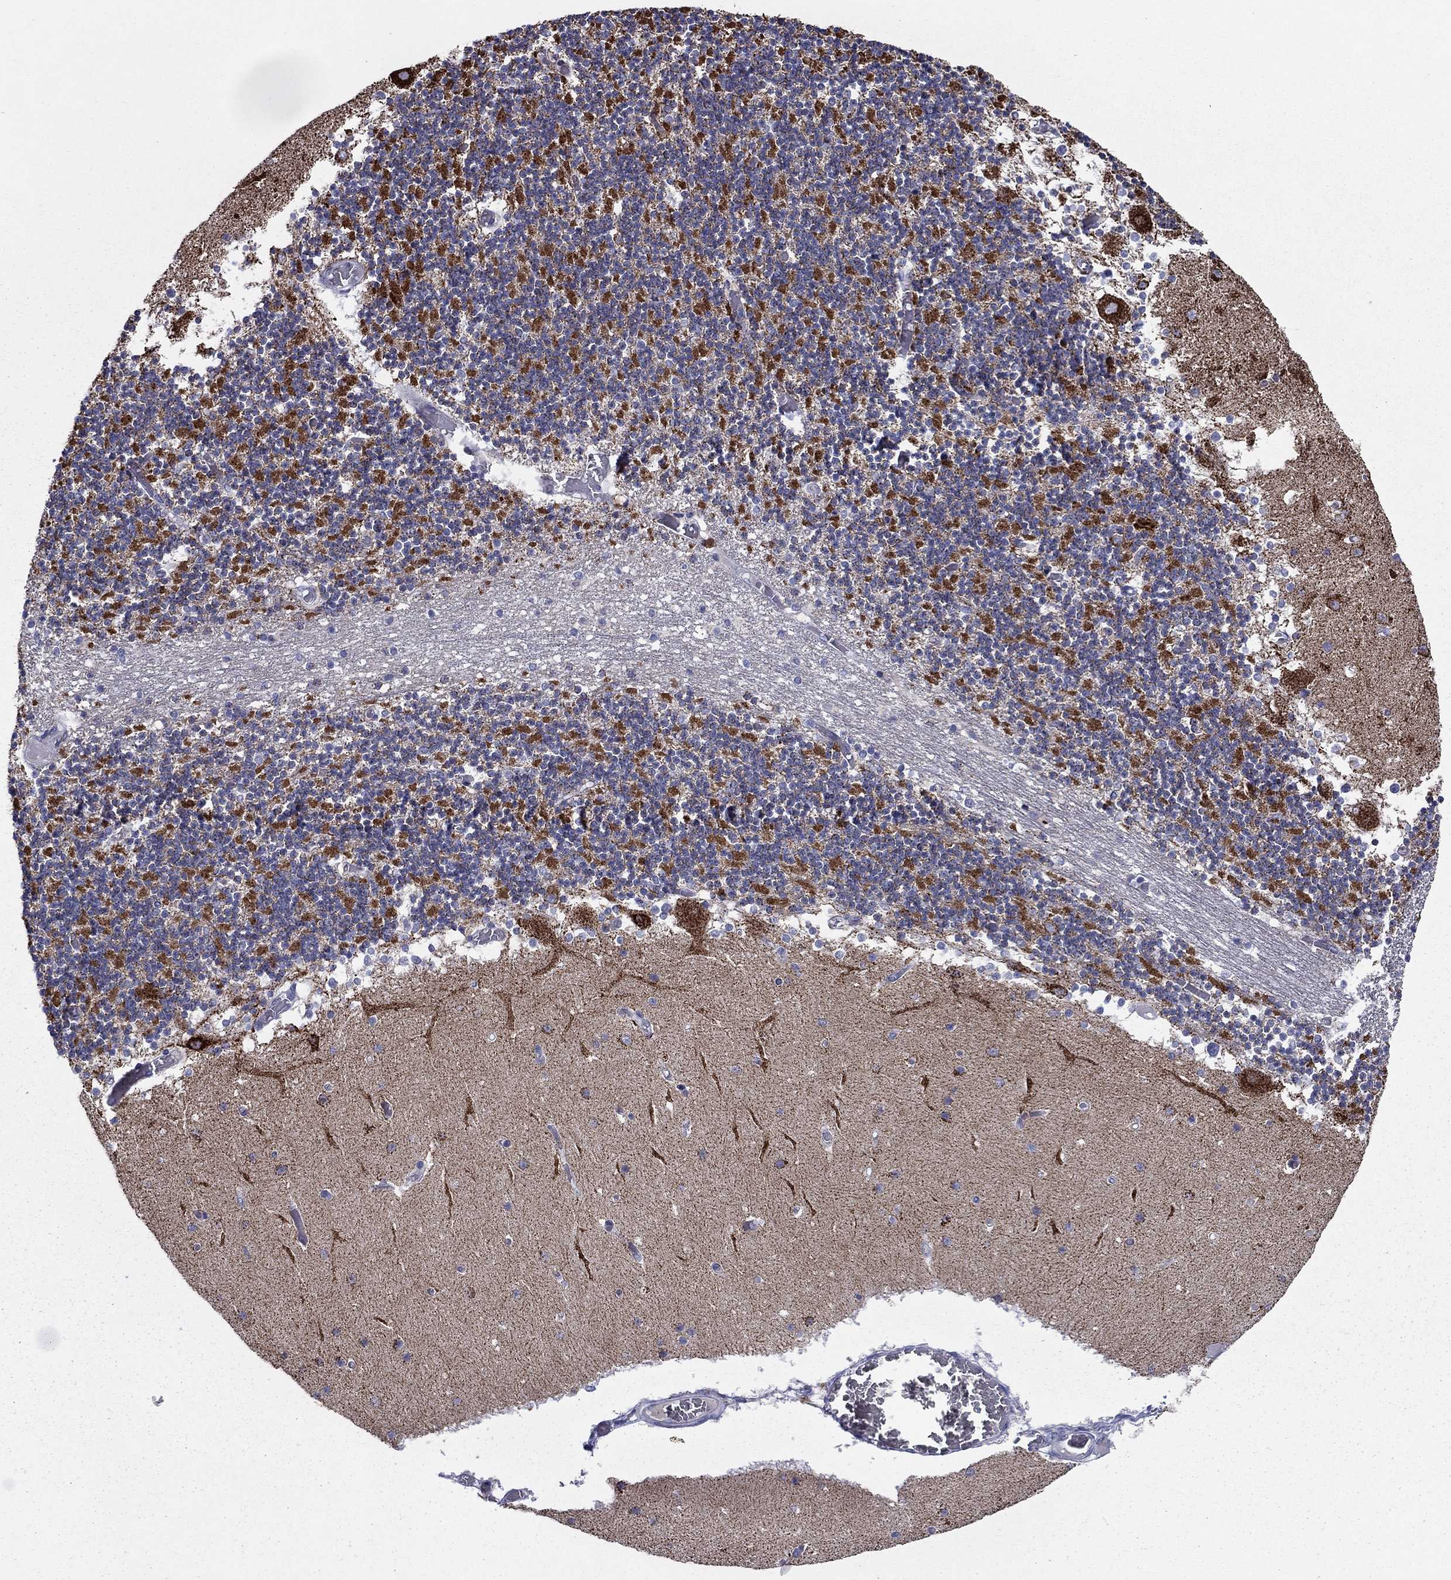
{"staining": {"intensity": "negative", "quantity": "none", "location": "none"}, "tissue": "cerebellum", "cell_type": "Cells in granular layer", "image_type": "normal", "snomed": [{"axis": "morphology", "description": "Normal tissue, NOS"}, {"axis": "topography", "description": "Cerebellum"}], "caption": "Immunohistochemistry micrograph of normal cerebellum: cerebellum stained with DAB displays no significant protein staining in cells in granular layer. (IHC, brightfield microscopy, high magnification).", "gene": "NDUFA4L2", "patient": {"sex": "female", "age": 28}}